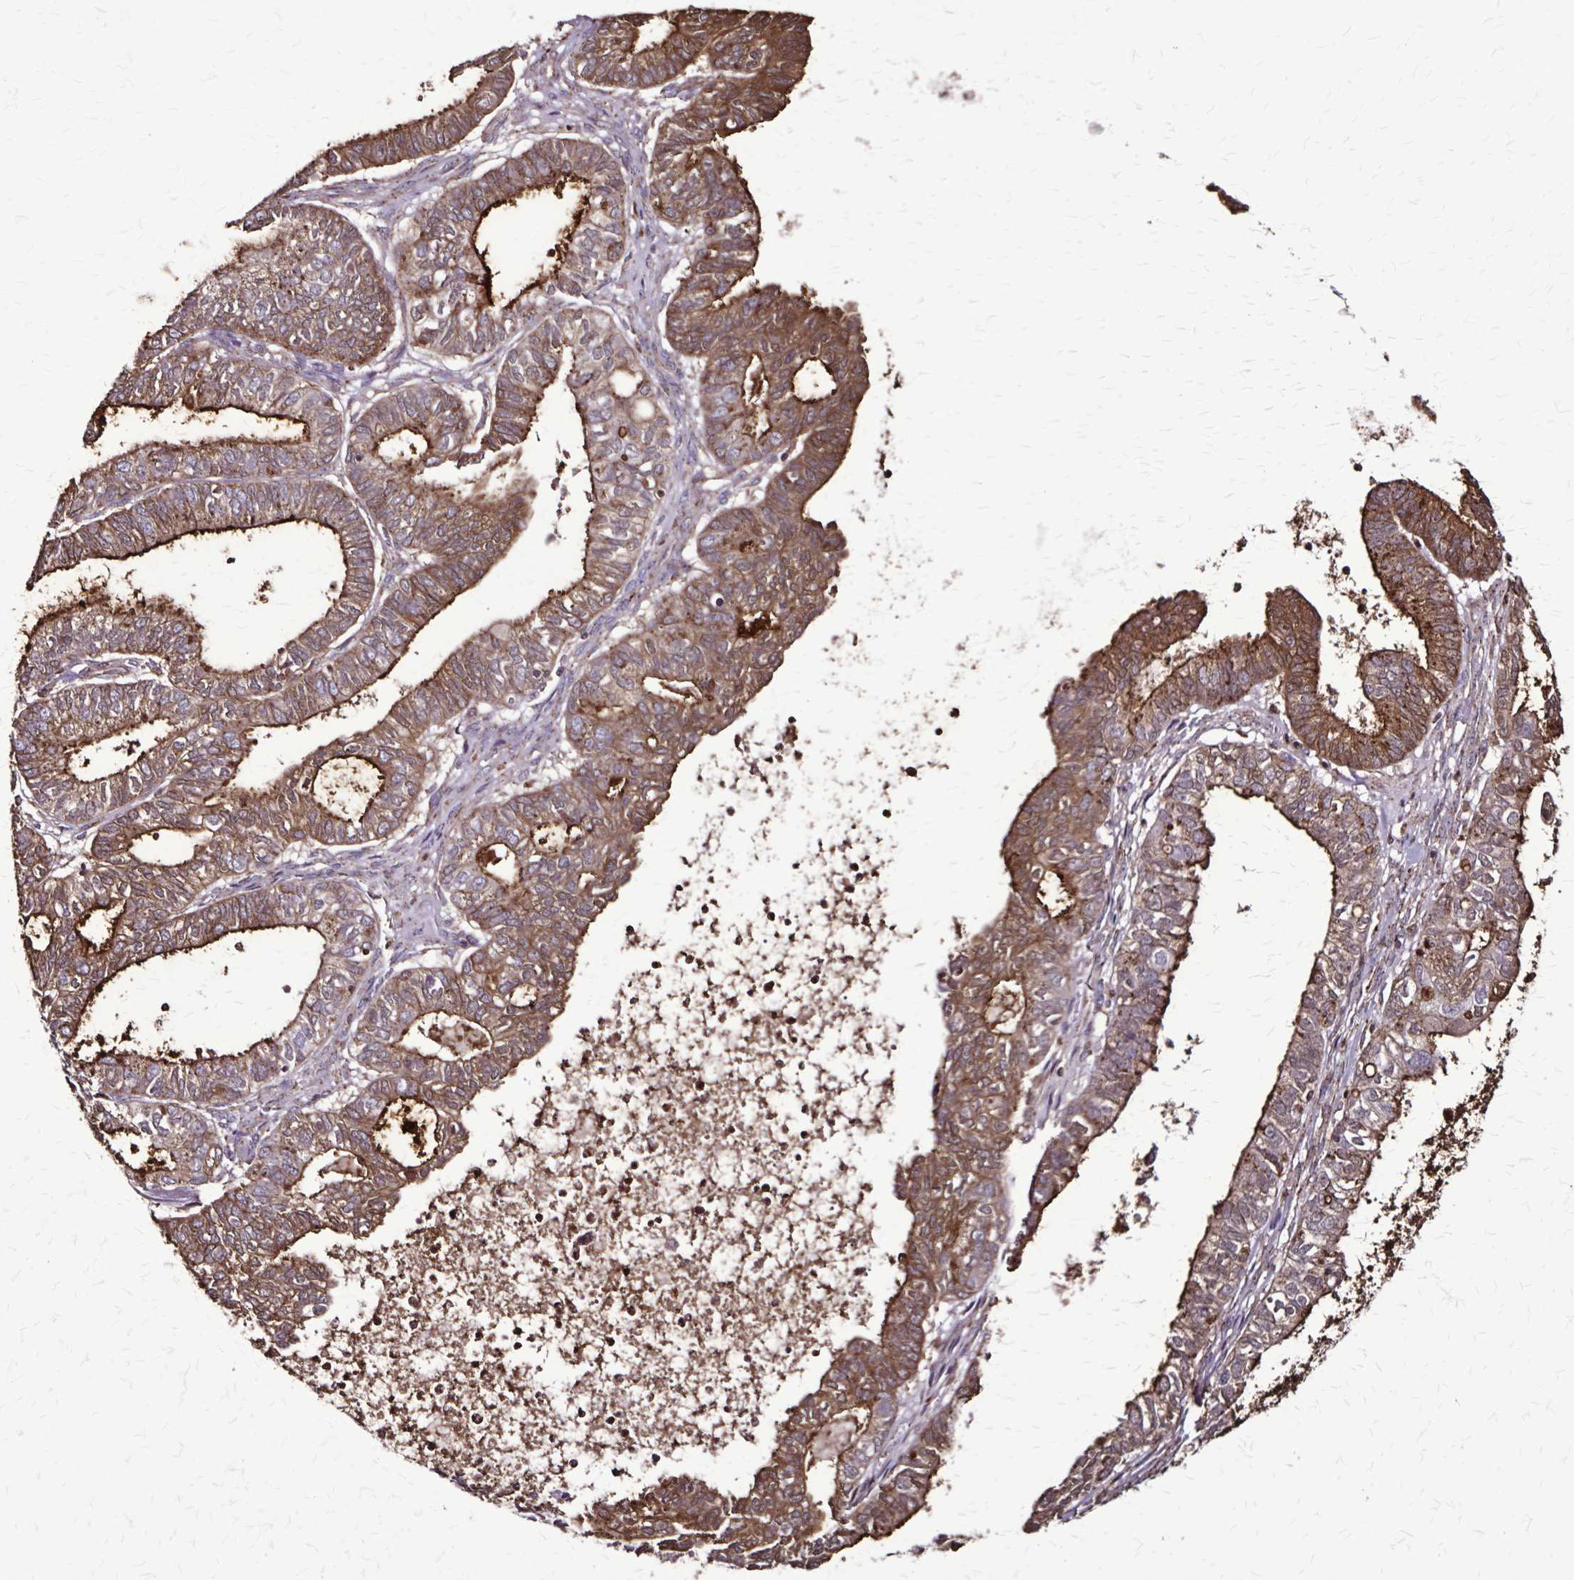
{"staining": {"intensity": "strong", "quantity": ">75%", "location": "cytoplasmic/membranous"}, "tissue": "ovarian cancer", "cell_type": "Tumor cells", "image_type": "cancer", "snomed": [{"axis": "morphology", "description": "Carcinoma, endometroid"}, {"axis": "topography", "description": "Ovary"}], "caption": "Ovarian cancer stained with immunohistochemistry (IHC) exhibits strong cytoplasmic/membranous positivity in approximately >75% of tumor cells. The protein is stained brown, and the nuclei are stained in blue (DAB IHC with brightfield microscopy, high magnification).", "gene": "CHMP1B", "patient": {"sex": "female", "age": 64}}